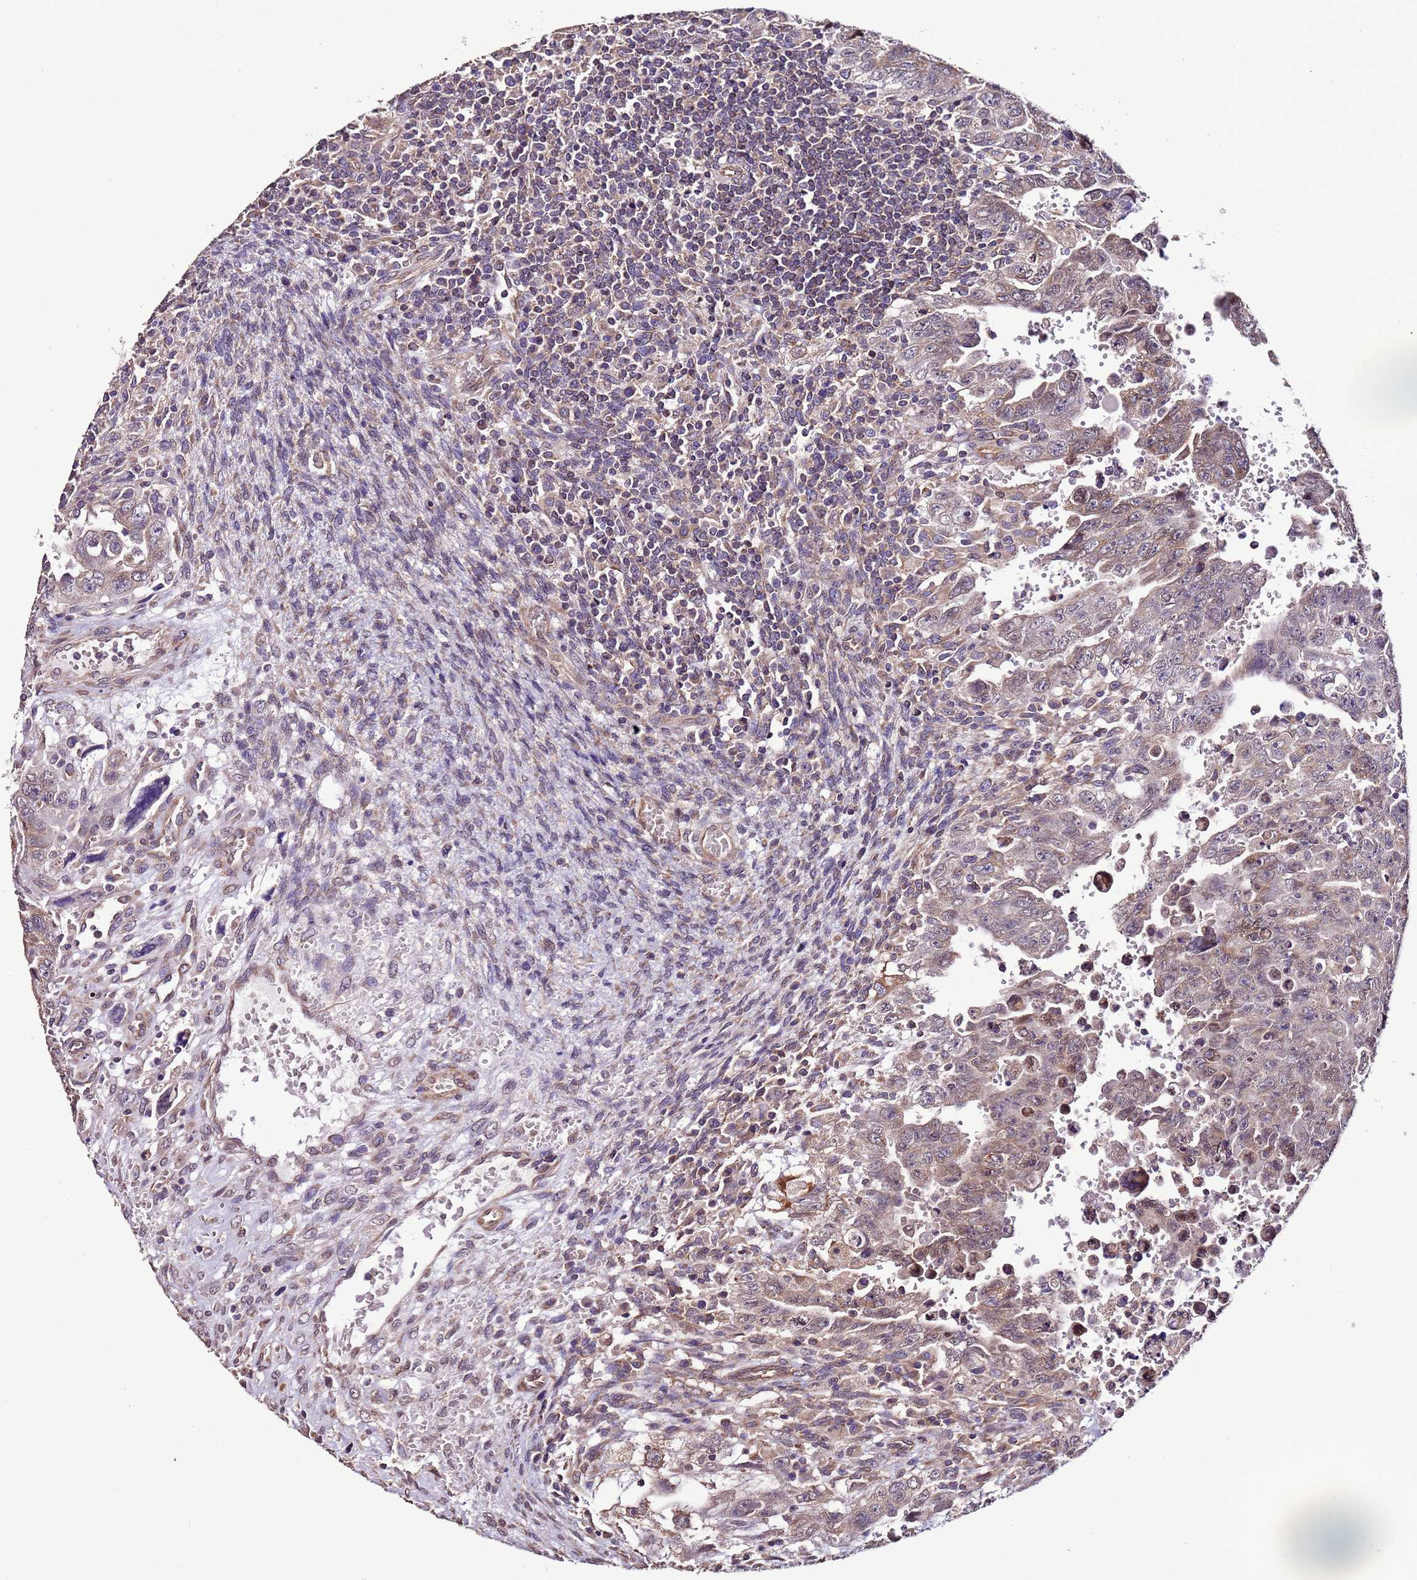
{"staining": {"intensity": "weak", "quantity": ">75%", "location": "cytoplasmic/membranous"}, "tissue": "testis cancer", "cell_type": "Tumor cells", "image_type": "cancer", "snomed": [{"axis": "morphology", "description": "Carcinoma, Embryonal, NOS"}, {"axis": "topography", "description": "Testis"}], "caption": "Immunohistochemical staining of human testis cancer (embryonal carcinoma) exhibits low levels of weak cytoplasmic/membranous protein staining in approximately >75% of tumor cells.", "gene": "SLC41A3", "patient": {"sex": "male", "age": 28}}